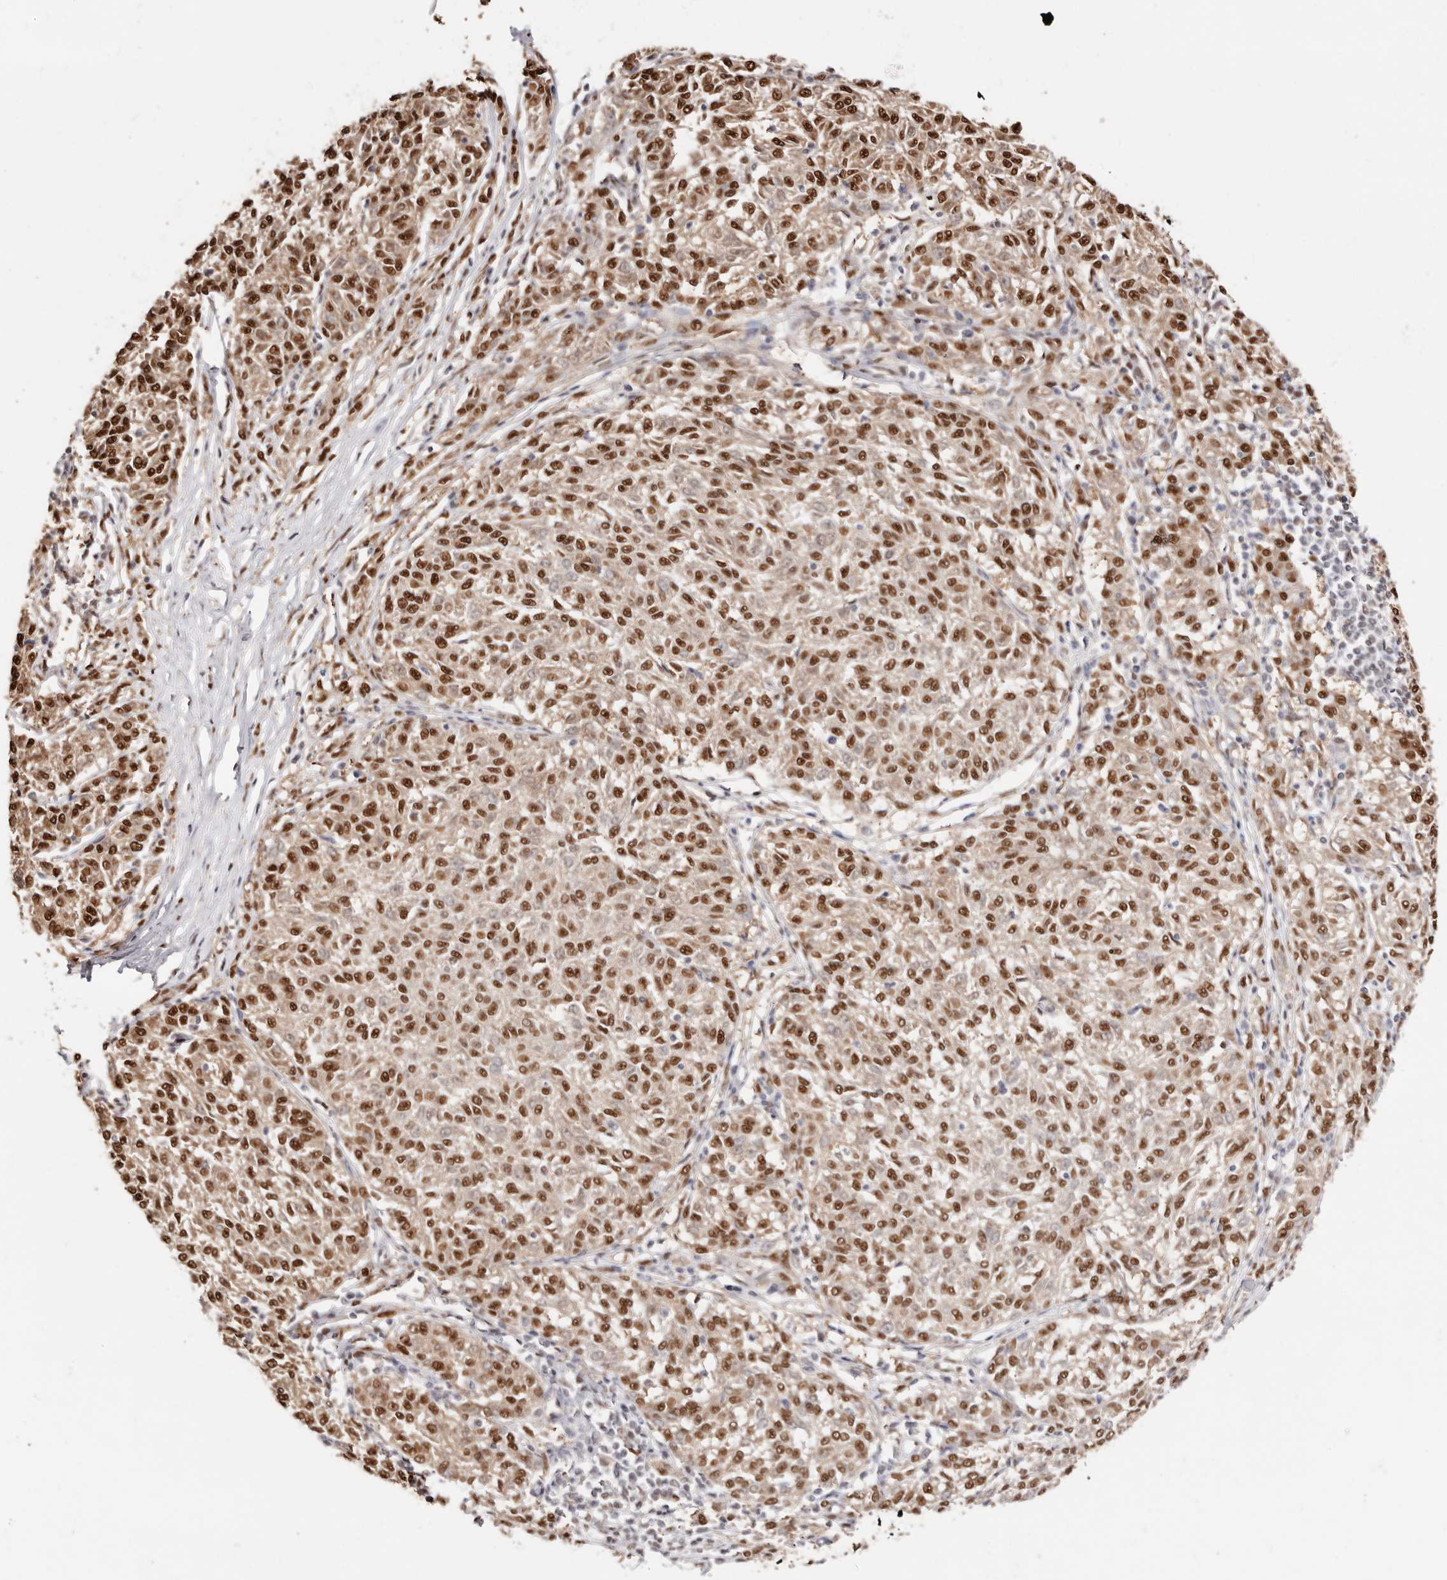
{"staining": {"intensity": "strong", "quantity": ">75%", "location": "nuclear"}, "tissue": "melanoma", "cell_type": "Tumor cells", "image_type": "cancer", "snomed": [{"axis": "morphology", "description": "Malignant melanoma, NOS"}, {"axis": "topography", "description": "Skin"}], "caption": "A histopathology image of human melanoma stained for a protein reveals strong nuclear brown staining in tumor cells. Nuclei are stained in blue.", "gene": "TKT", "patient": {"sex": "female", "age": 72}}